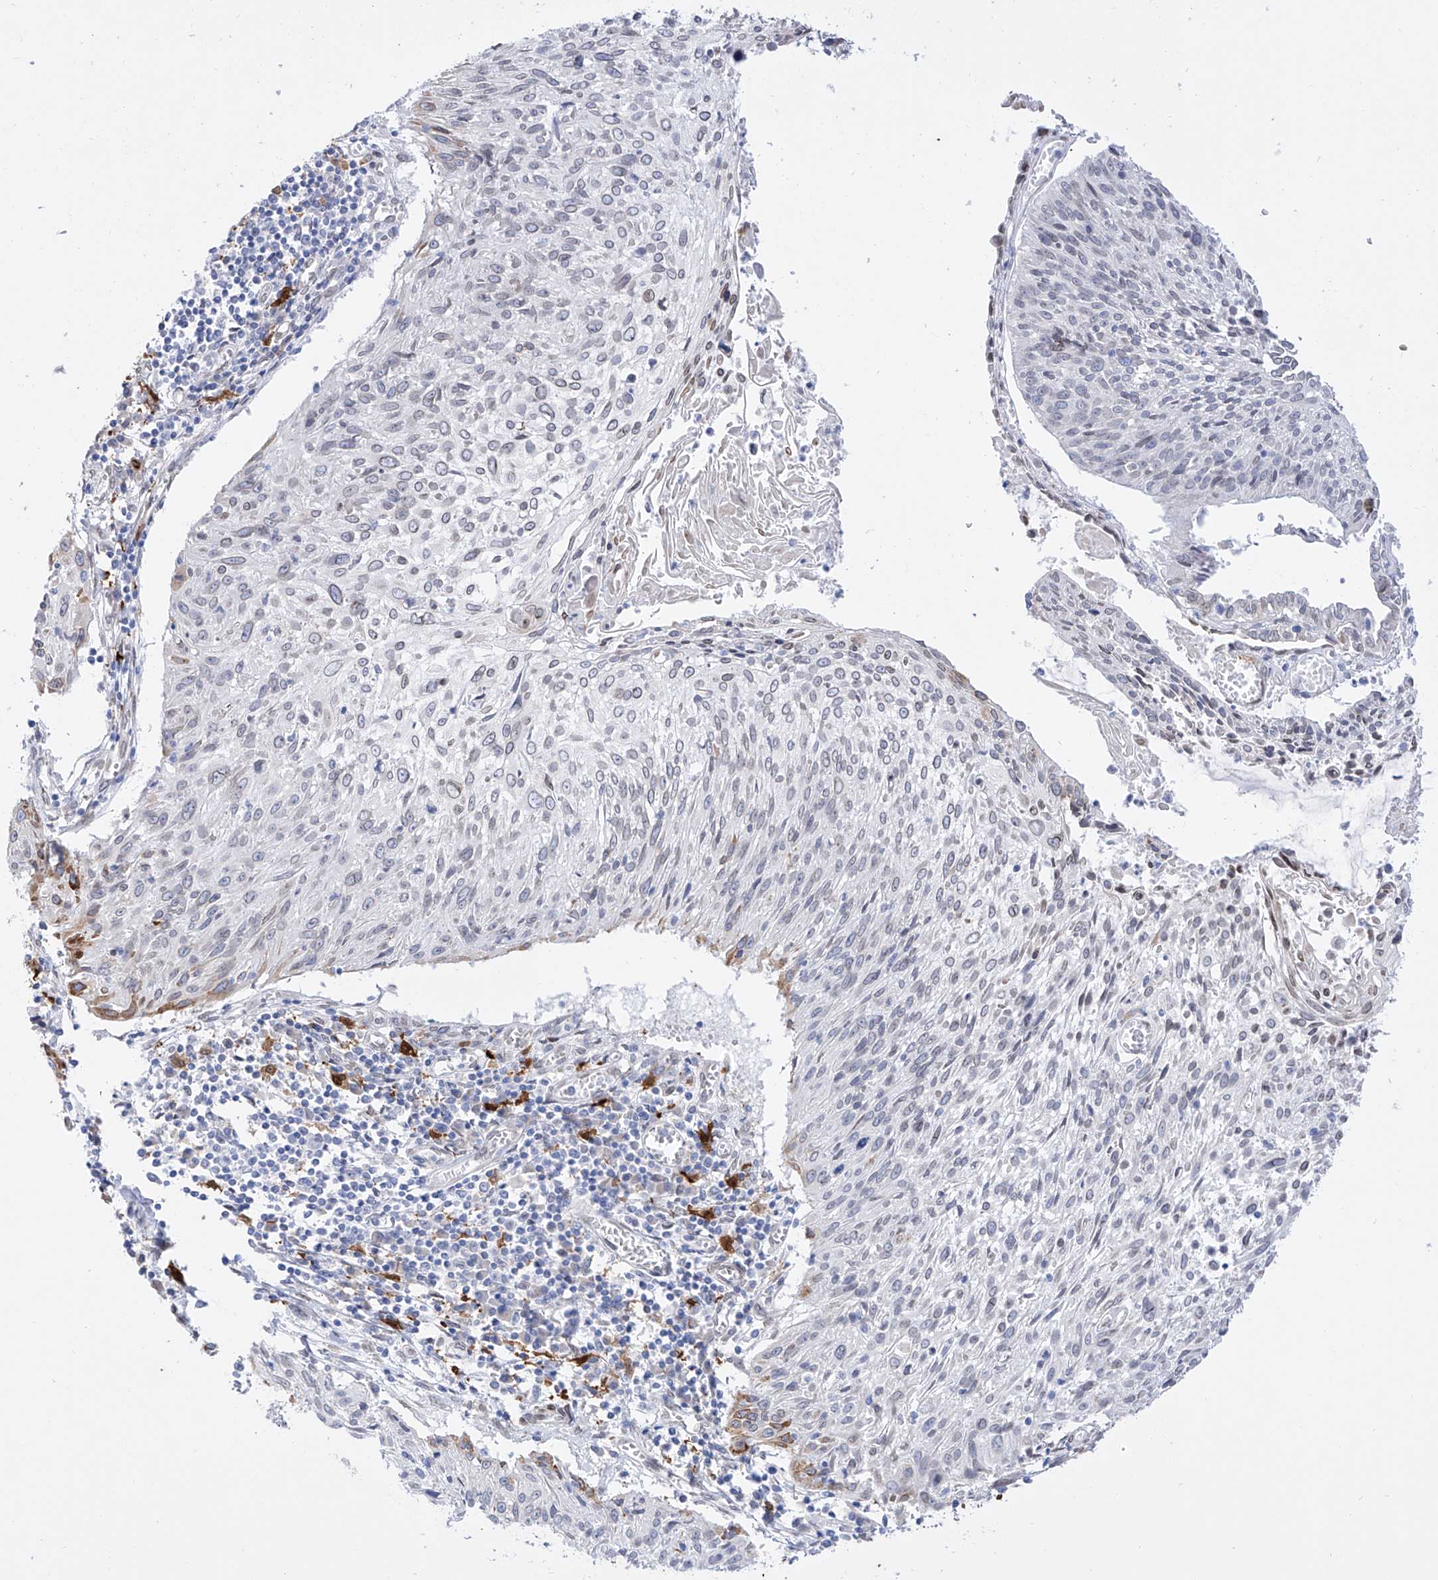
{"staining": {"intensity": "negative", "quantity": "none", "location": "none"}, "tissue": "cervical cancer", "cell_type": "Tumor cells", "image_type": "cancer", "snomed": [{"axis": "morphology", "description": "Squamous cell carcinoma, NOS"}, {"axis": "topography", "description": "Cervix"}], "caption": "Tumor cells show no significant positivity in cervical cancer (squamous cell carcinoma). (IHC, brightfield microscopy, high magnification).", "gene": "LCLAT1", "patient": {"sex": "female", "age": 51}}